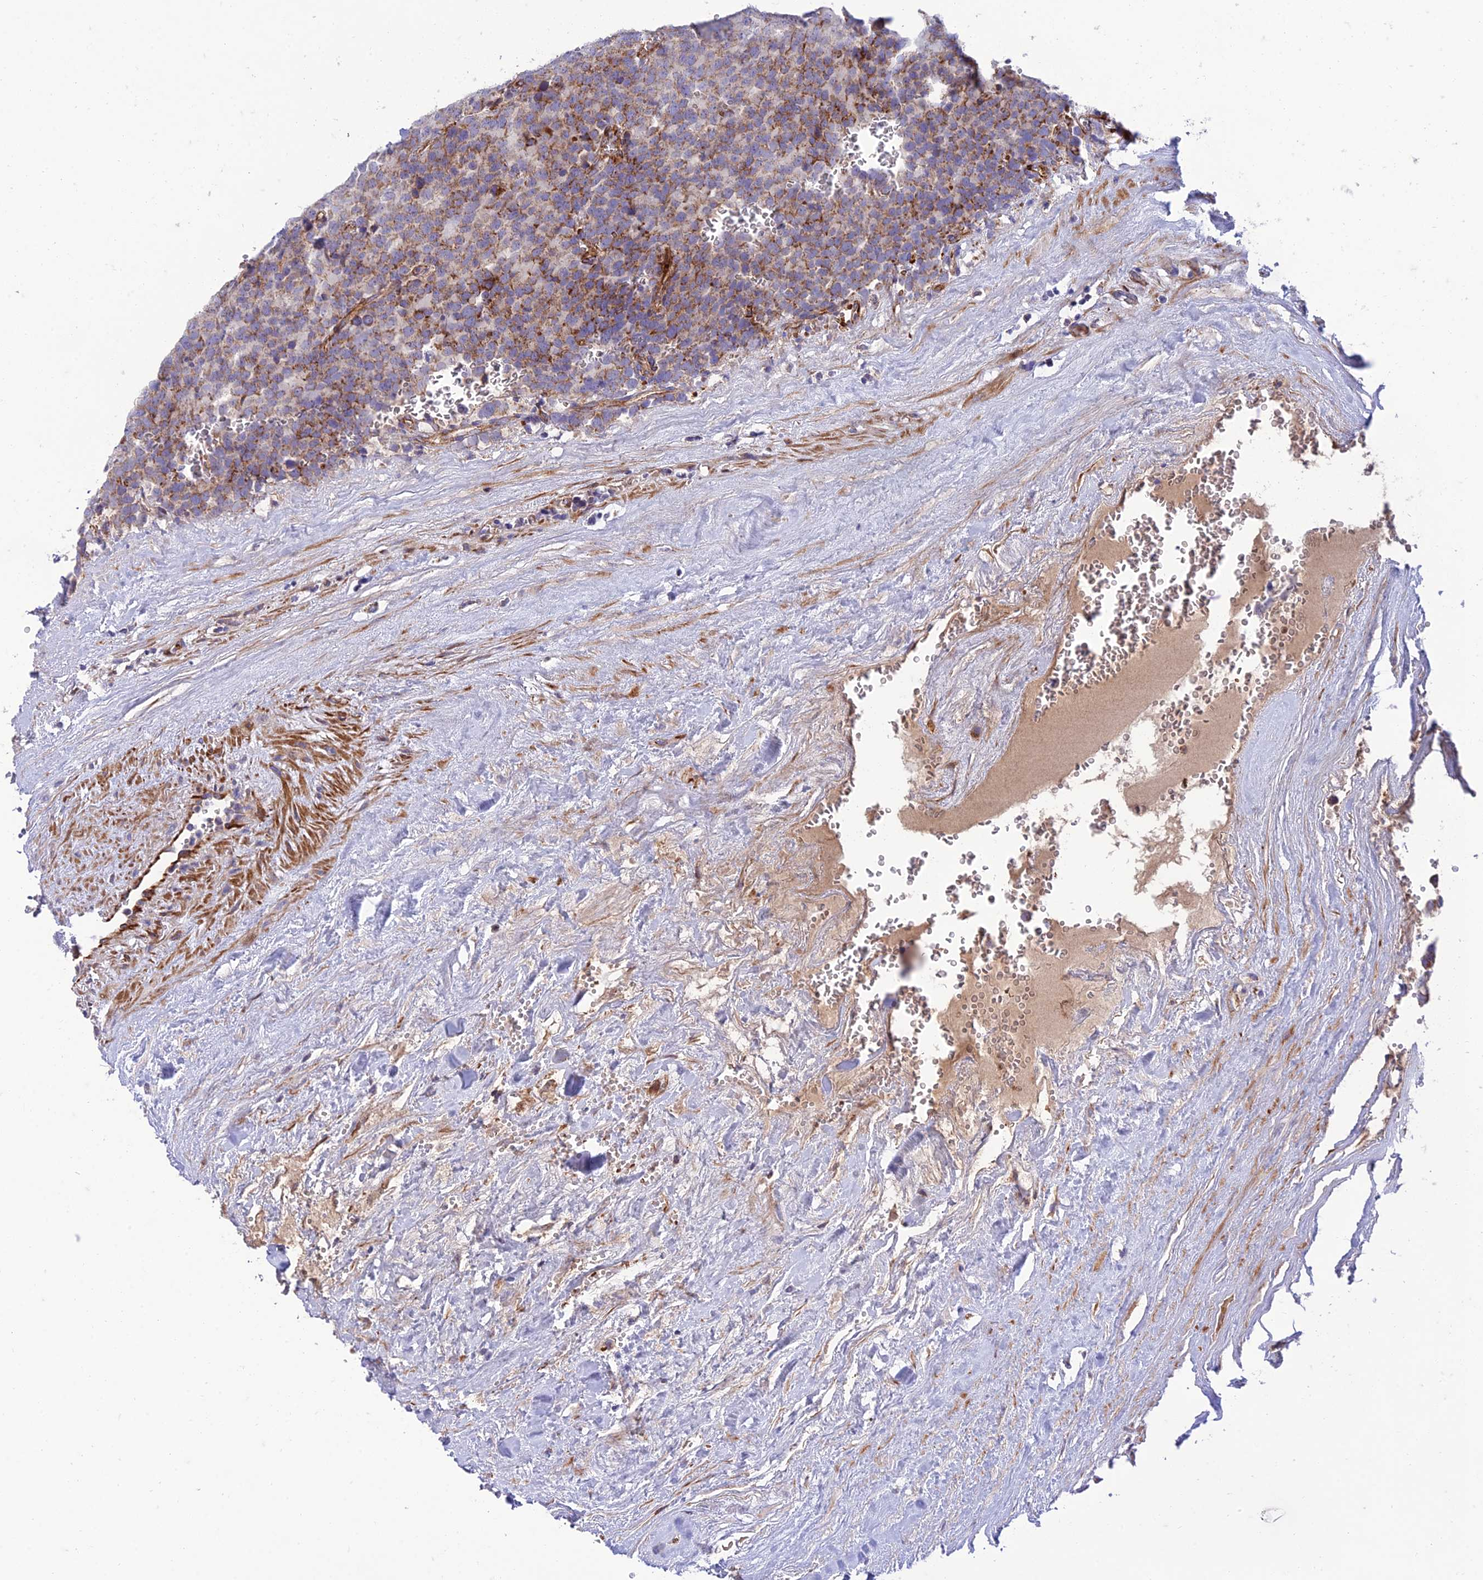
{"staining": {"intensity": "moderate", "quantity": "25%-75%", "location": "cytoplasmic/membranous"}, "tissue": "testis cancer", "cell_type": "Tumor cells", "image_type": "cancer", "snomed": [{"axis": "morphology", "description": "Seminoma, NOS"}, {"axis": "topography", "description": "Testis"}], "caption": "This photomicrograph demonstrates immunohistochemistry (IHC) staining of testis cancer (seminoma), with medium moderate cytoplasmic/membranous staining in about 25%-75% of tumor cells.", "gene": "SEL1L3", "patient": {"sex": "male", "age": 71}}